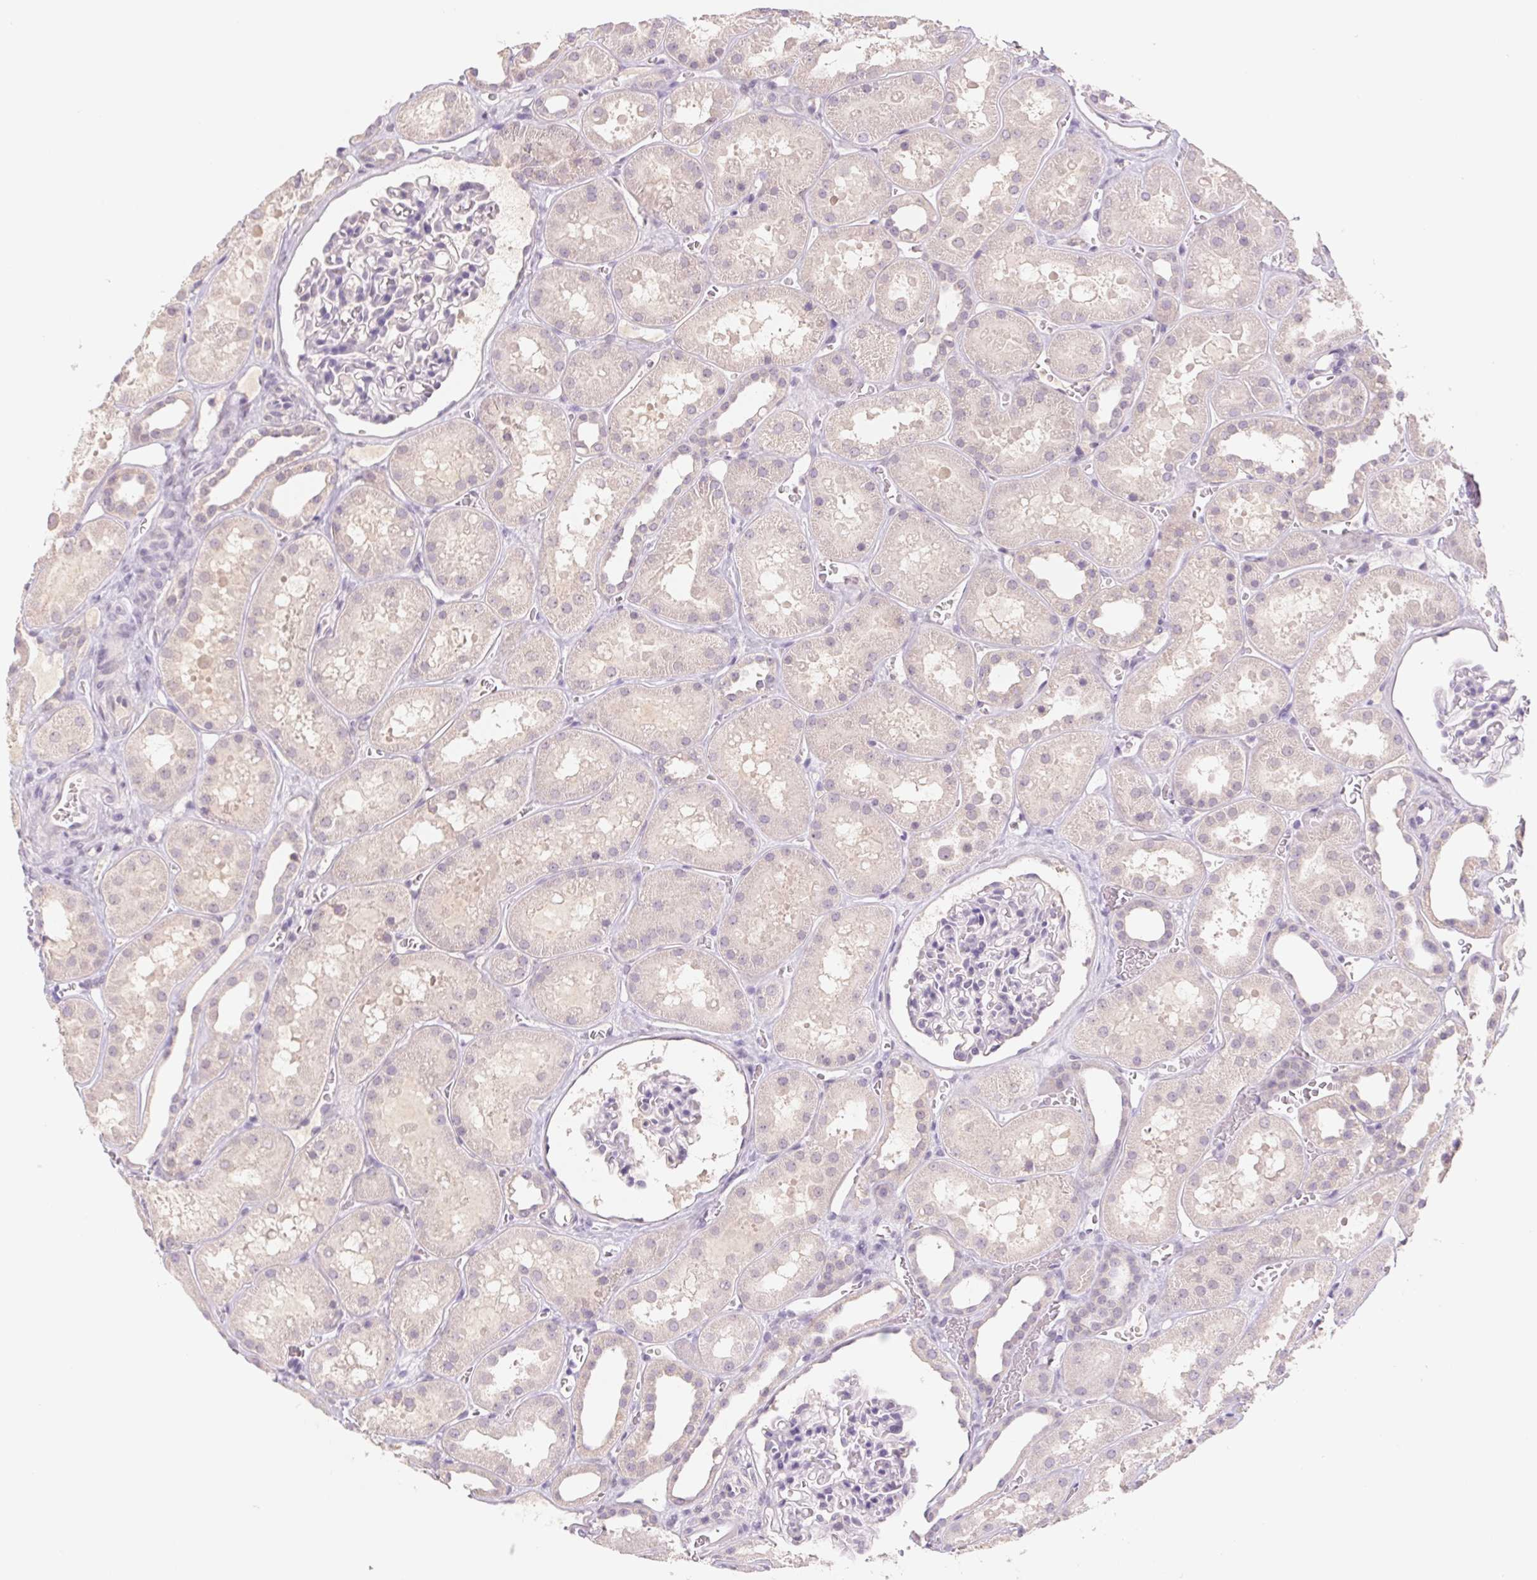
{"staining": {"intensity": "negative", "quantity": "none", "location": "none"}, "tissue": "kidney", "cell_type": "Cells in glomeruli", "image_type": "normal", "snomed": [{"axis": "morphology", "description": "Normal tissue, NOS"}, {"axis": "topography", "description": "Kidney"}], "caption": "An immunohistochemistry (IHC) histopathology image of benign kidney is shown. There is no staining in cells in glomeruli of kidney.", "gene": "PNMA8B", "patient": {"sex": "female", "age": 41}}